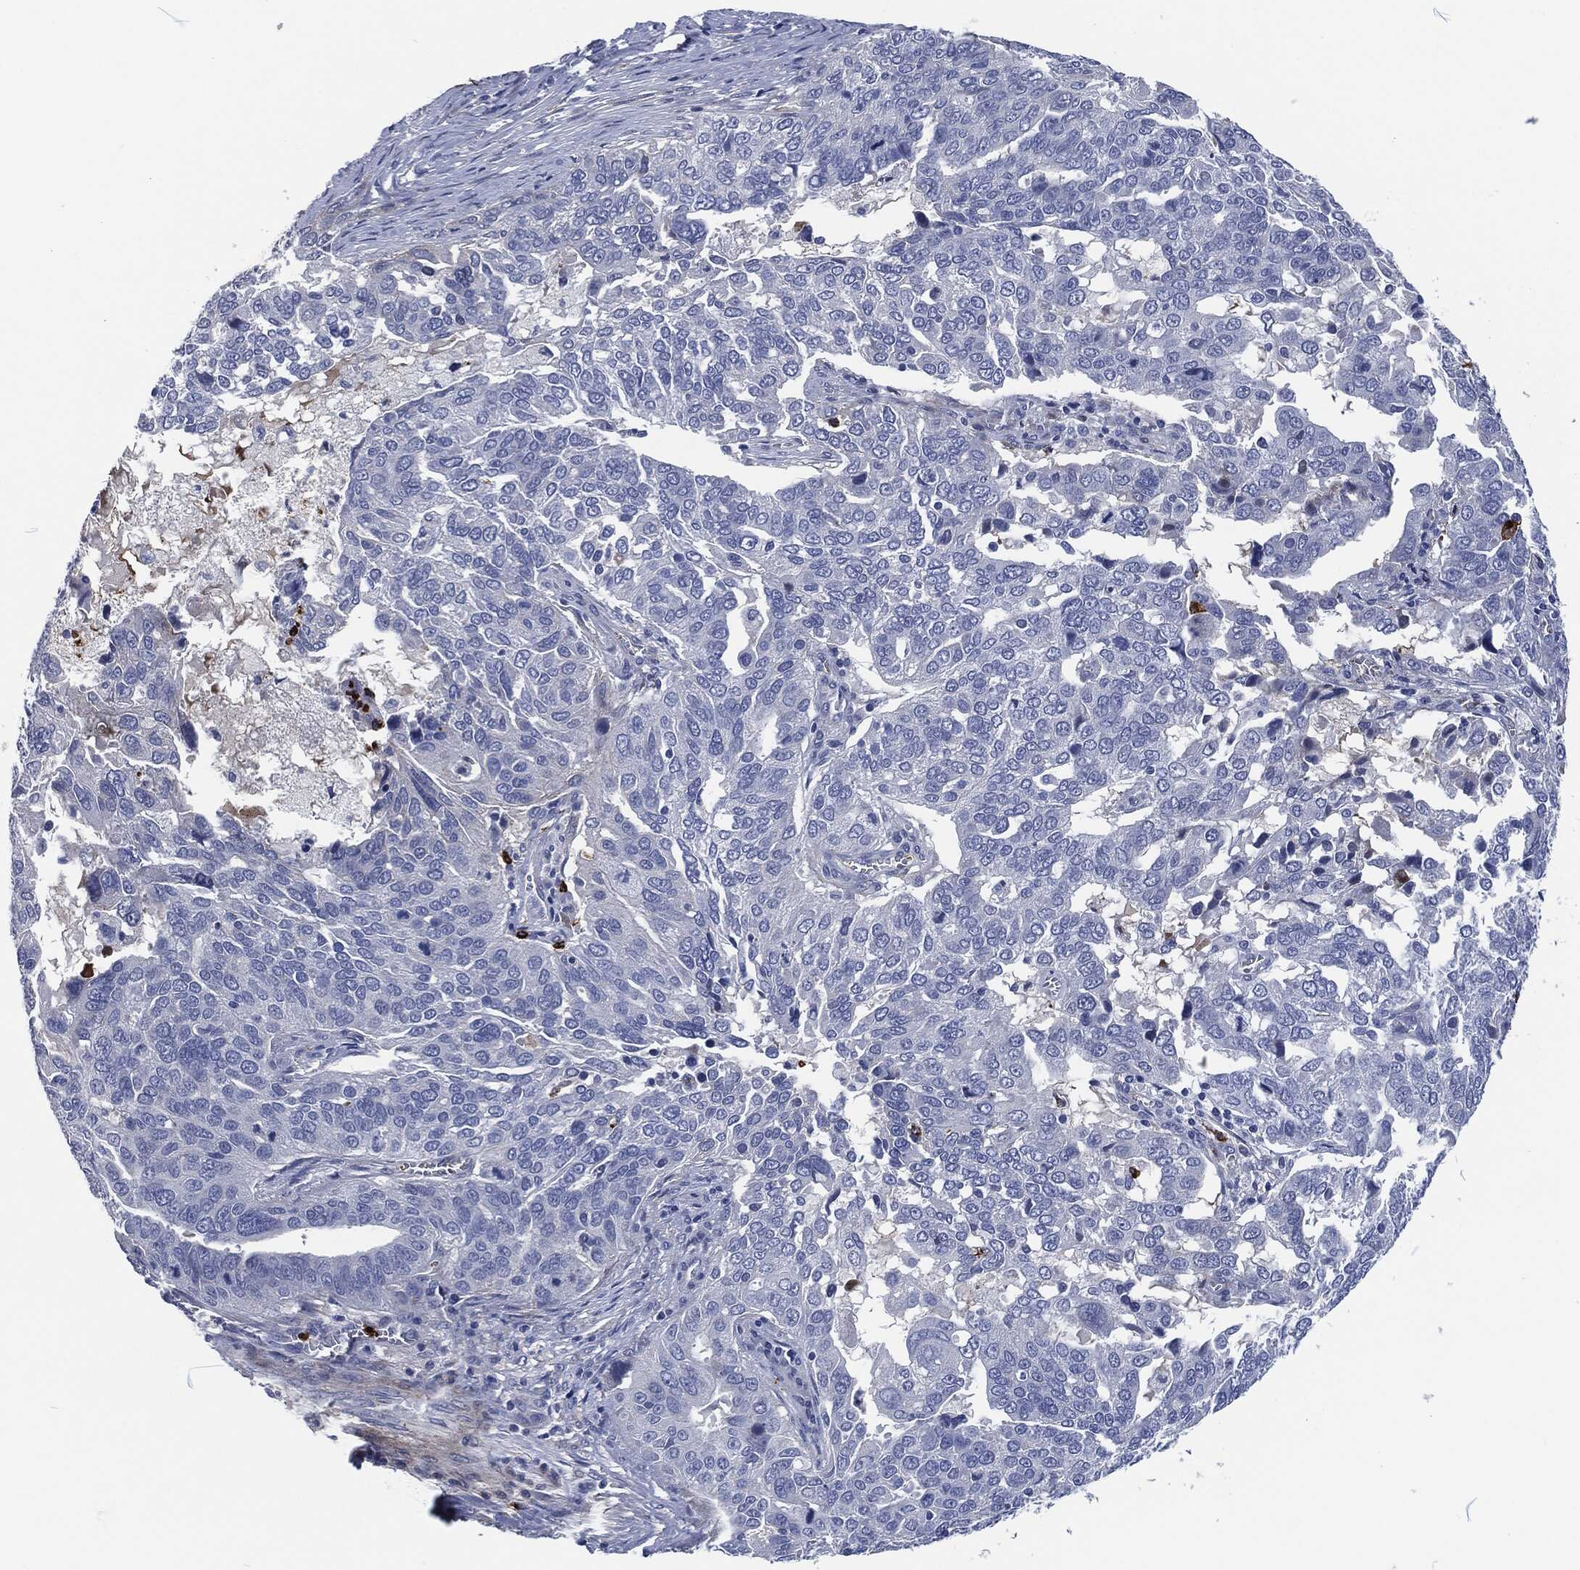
{"staining": {"intensity": "negative", "quantity": "none", "location": "none"}, "tissue": "ovarian cancer", "cell_type": "Tumor cells", "image_type": "cancer", "snomed": [{"axis": "morphology", "description": "Carcinoma, endometroid"}, {"axis": "topography", "description": "Soft tissue"}, {"axis": "topography", "description": "Ovary"}], "caption": "Histopathology image shows no protein staining in tumor cells of ovarian cancer tissue.", "gene": "MPO", "patient": {"sex": "female", "age": 52}}